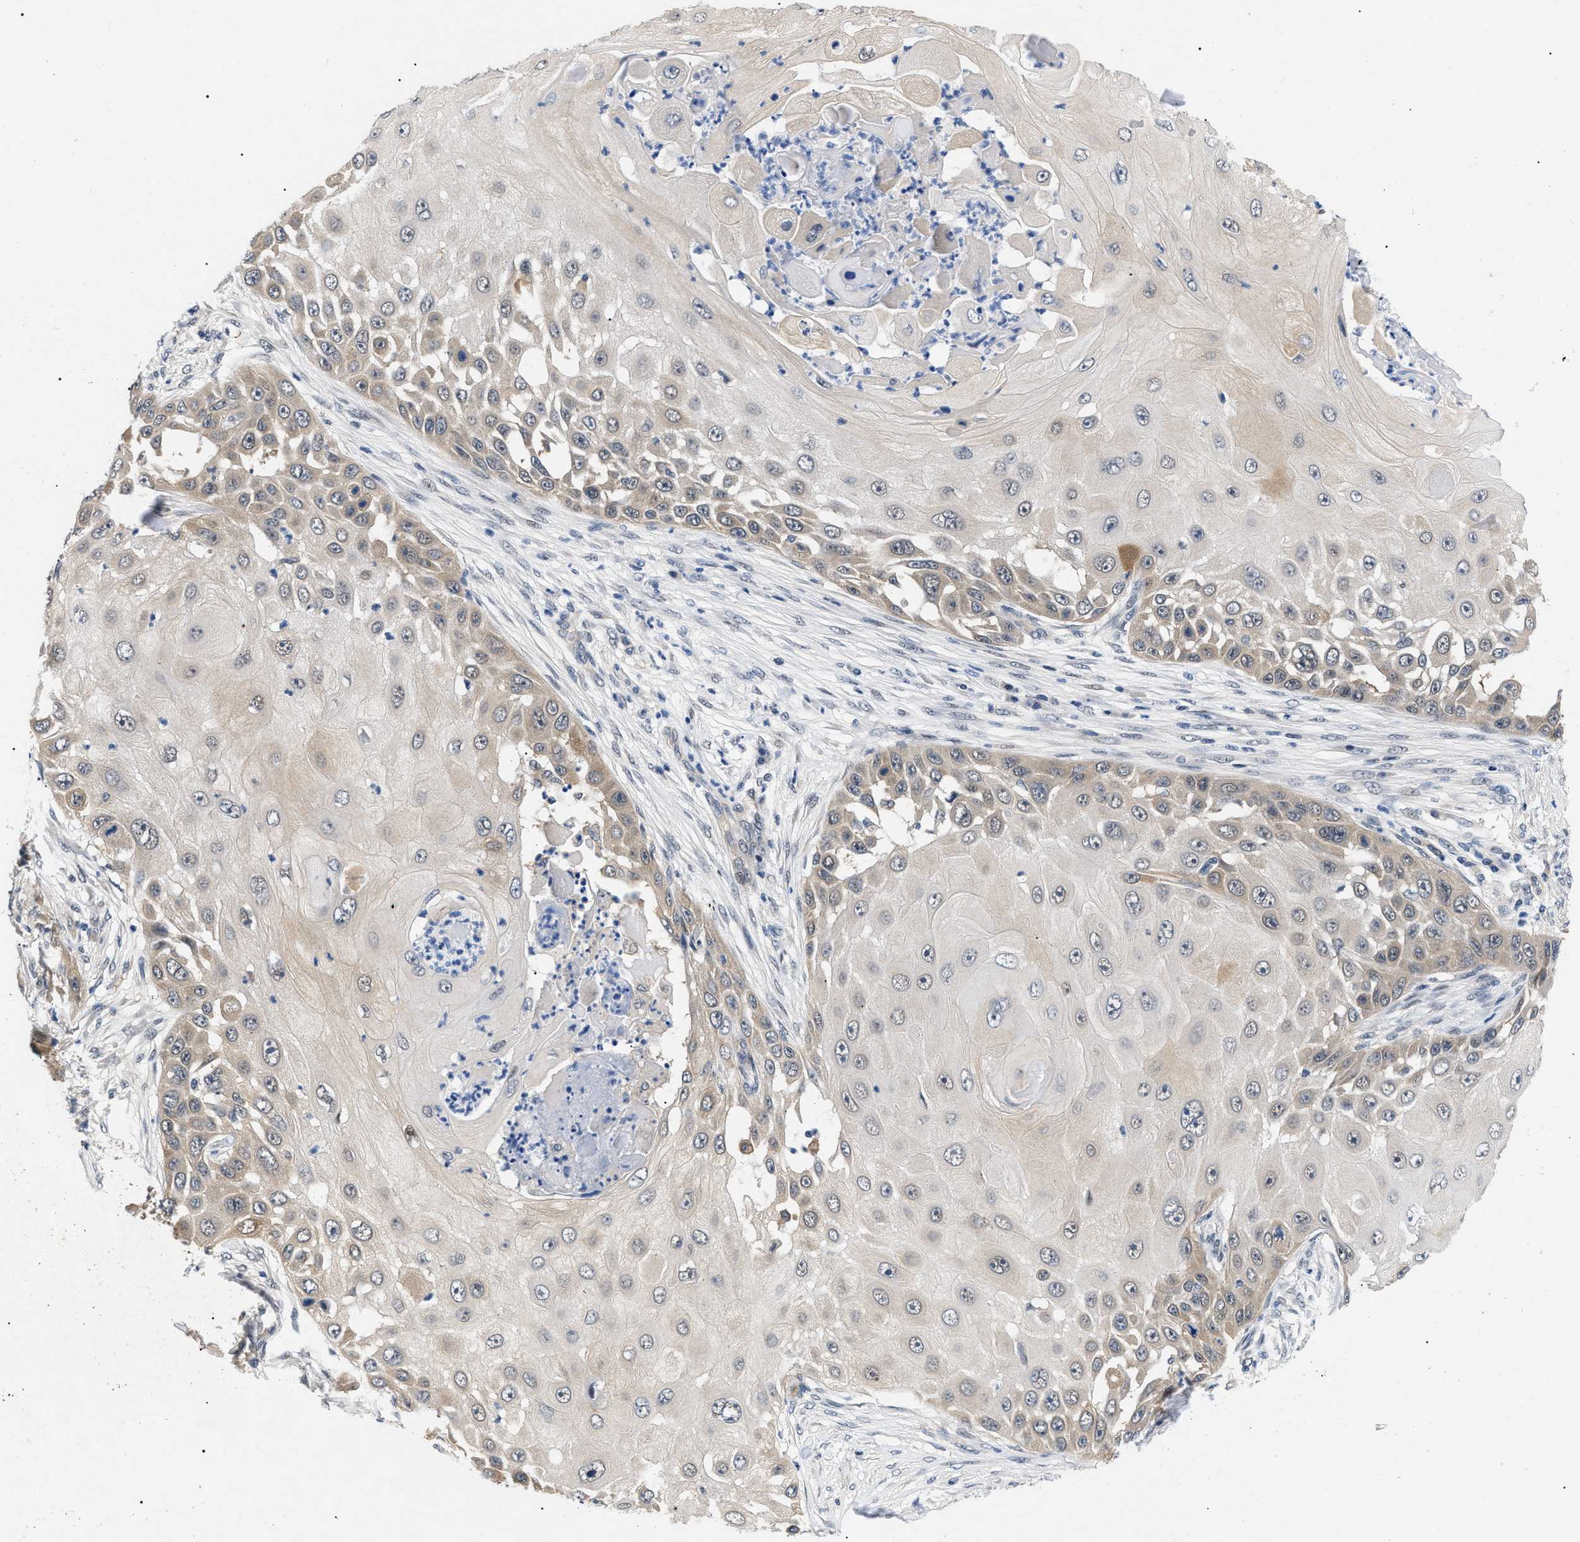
{"staining": {"intensity": "weak", "quantity": ">75%", "location": "cytoplasmic/membranous,nuclear"}, "tissue": "skin cancer", "cell_type": "Tumor cells", "image_type": "cancer", "snomed": [{"axis": "morphology", "description": "Squamous cell carcinoma, NOS"}, {"axis": "topography", "description": "Skin"}], "caption": "Squamous cell carcinoma (skin) stained for a protein displays weak cytoplasmic/membranous and nuclear positivity in tumor cells. The protein is stained brown, and the nuclei are stained in blue (DAB IHC with brightfield microscopy, high magnification).", "gene": "GARRE1", "patient": {"sex": "female", "age": 44}}